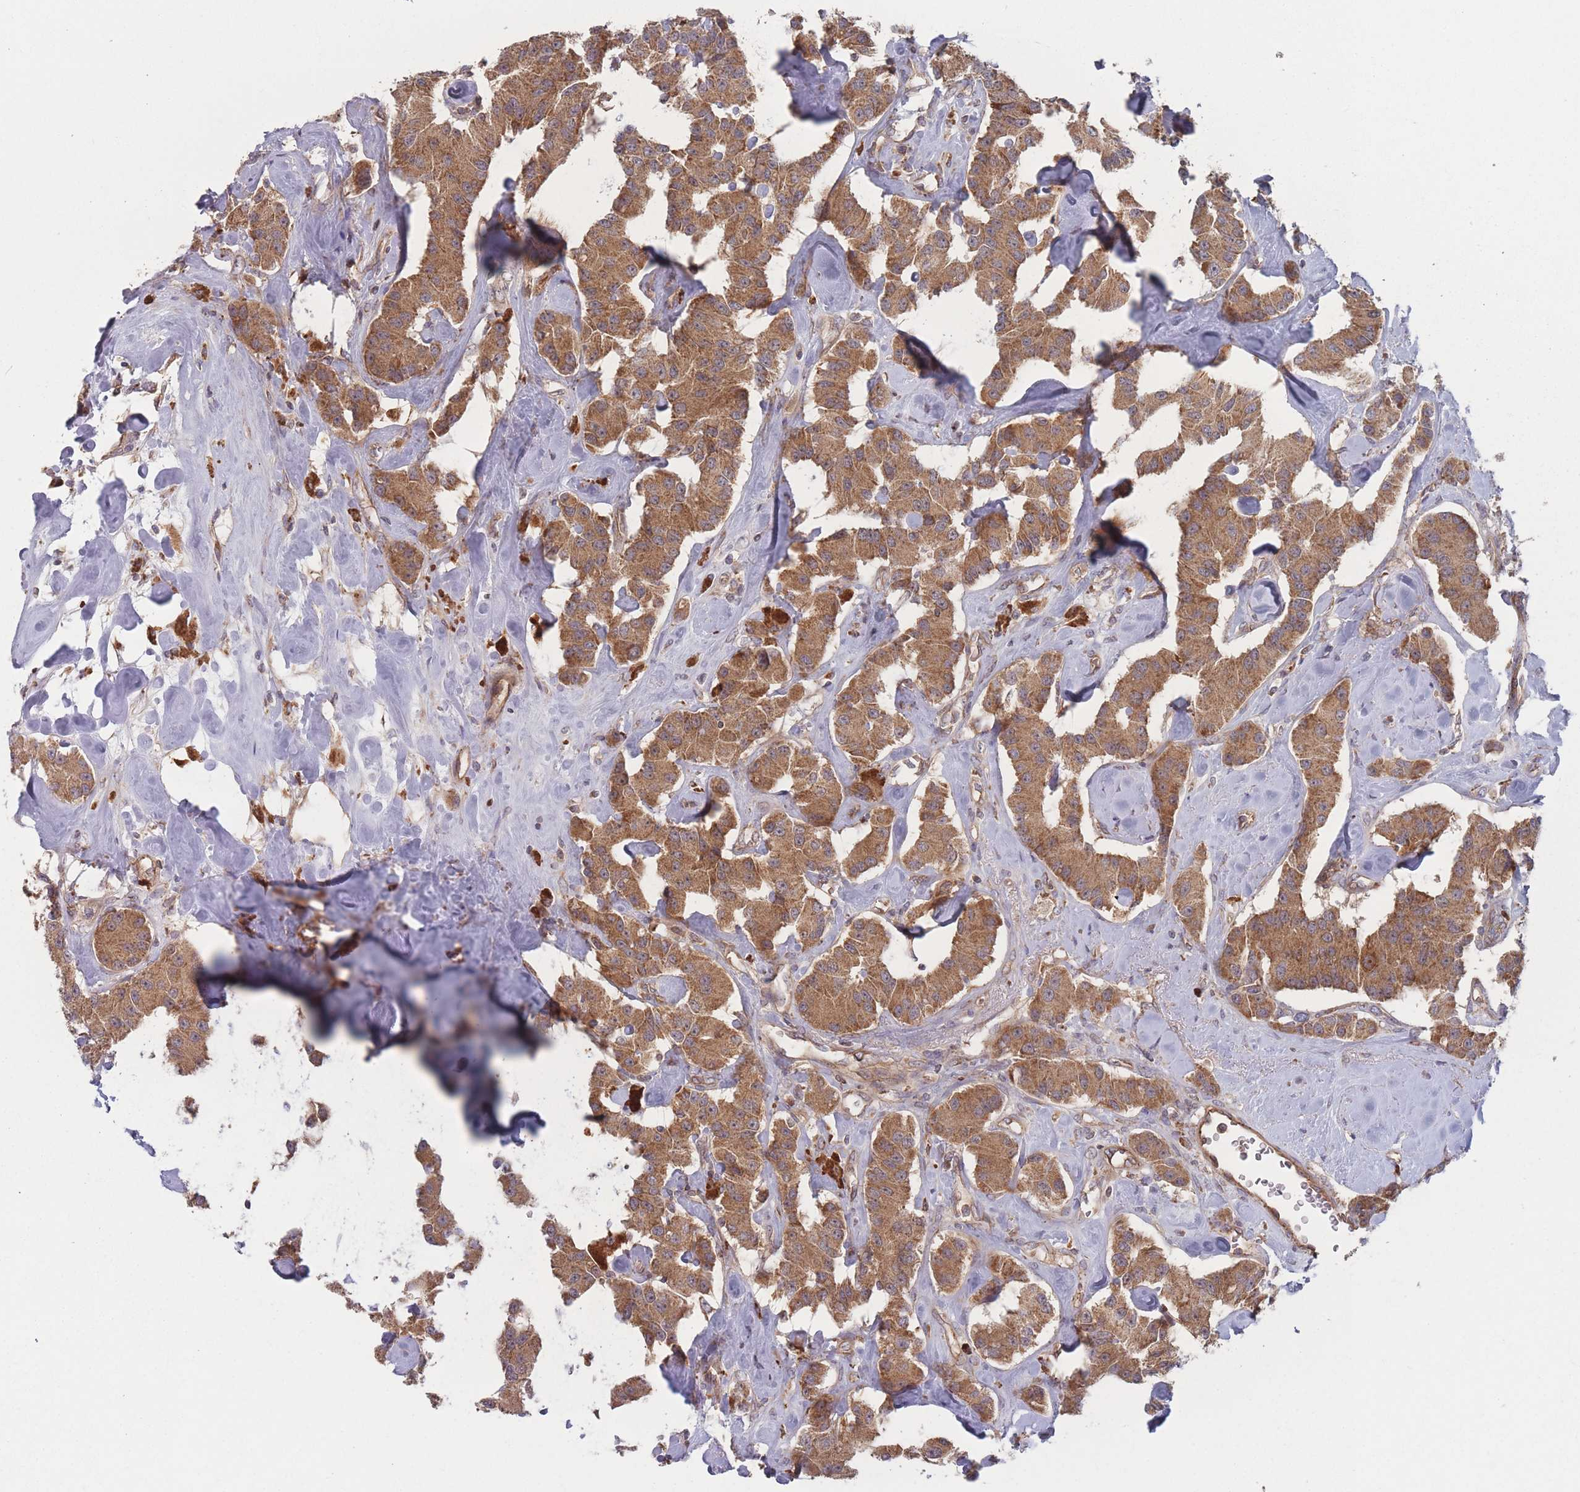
{"staining": {"intensity": "moderate", "quantity": ">75%", "location": "cytoplasmic/membranous"}, "tissue": "carcinoid", "cell_type": "Tumor cells", "image_type": "cancer", "snomed": [{"axis": "morphology", "description": "Carcinoid, malignant, NOS"}, {"axis": "topography", "description": "Pancreas"}], "caption": "A brown stain labels moderate cytoplasmic/membranous positivity of a protein in human carcinoid tumor cells. (DAB = brown stain, brightfield microscopy at high magnification).", "gene": "ATP5MG", "patient": {"sex": "male", "age": 41}}